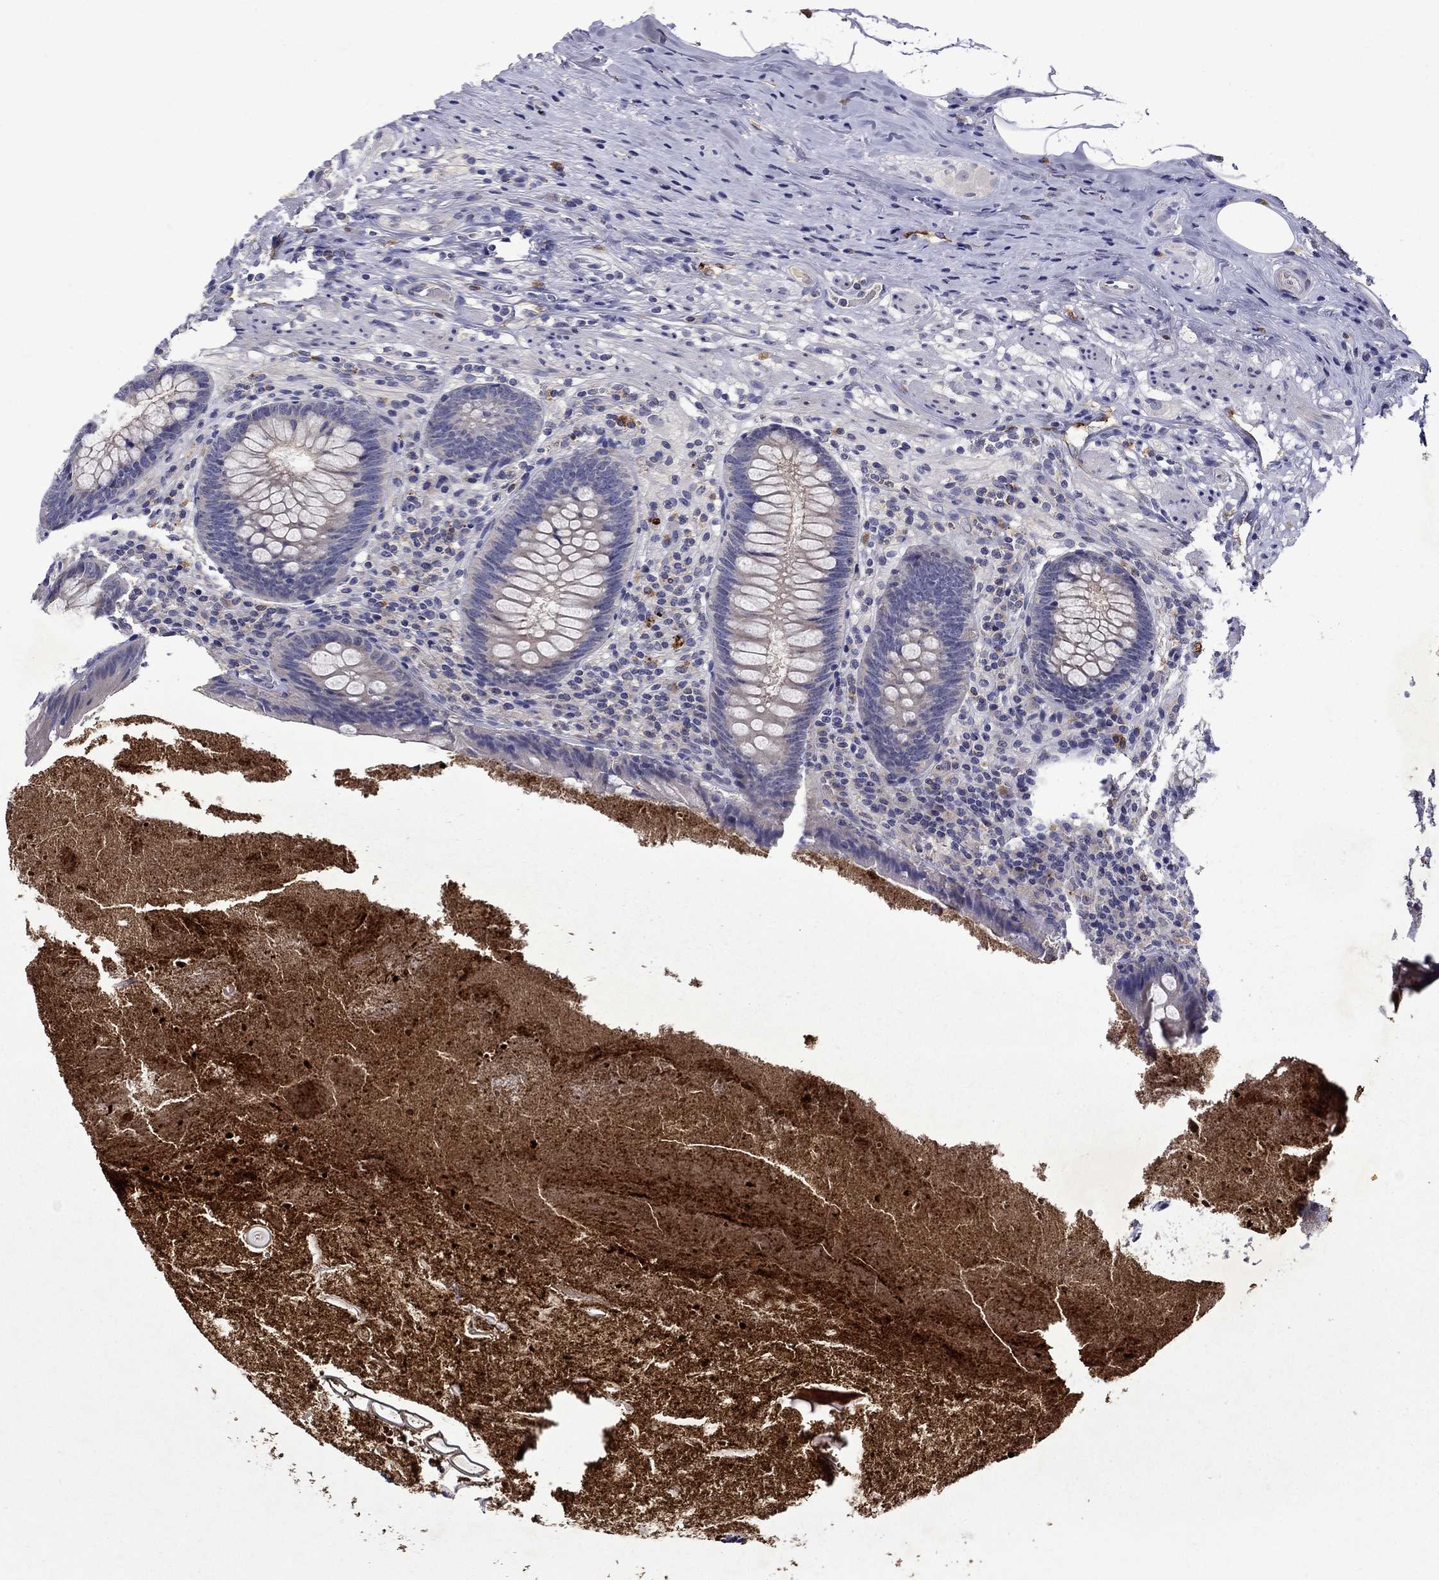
{"staining": {"intensity": "negative", "quantity": "none", "location": "none"}, "tissue": "appendix", "cell_type": "Glandular cells", "image_type": "normal", "snomed": [{"axis": "morphology", "description": "Normal tissue, NOS"}, {"axis": "topography", "description": "Appendix"}], "caption": "Benign appendix was stained to show a protein in brown. There is no significant staining in glandular cells. (DAB immunohistochemistry, high magnification).", "gene": "STAB2", "patient": {"sex": "male", "age": 47}}